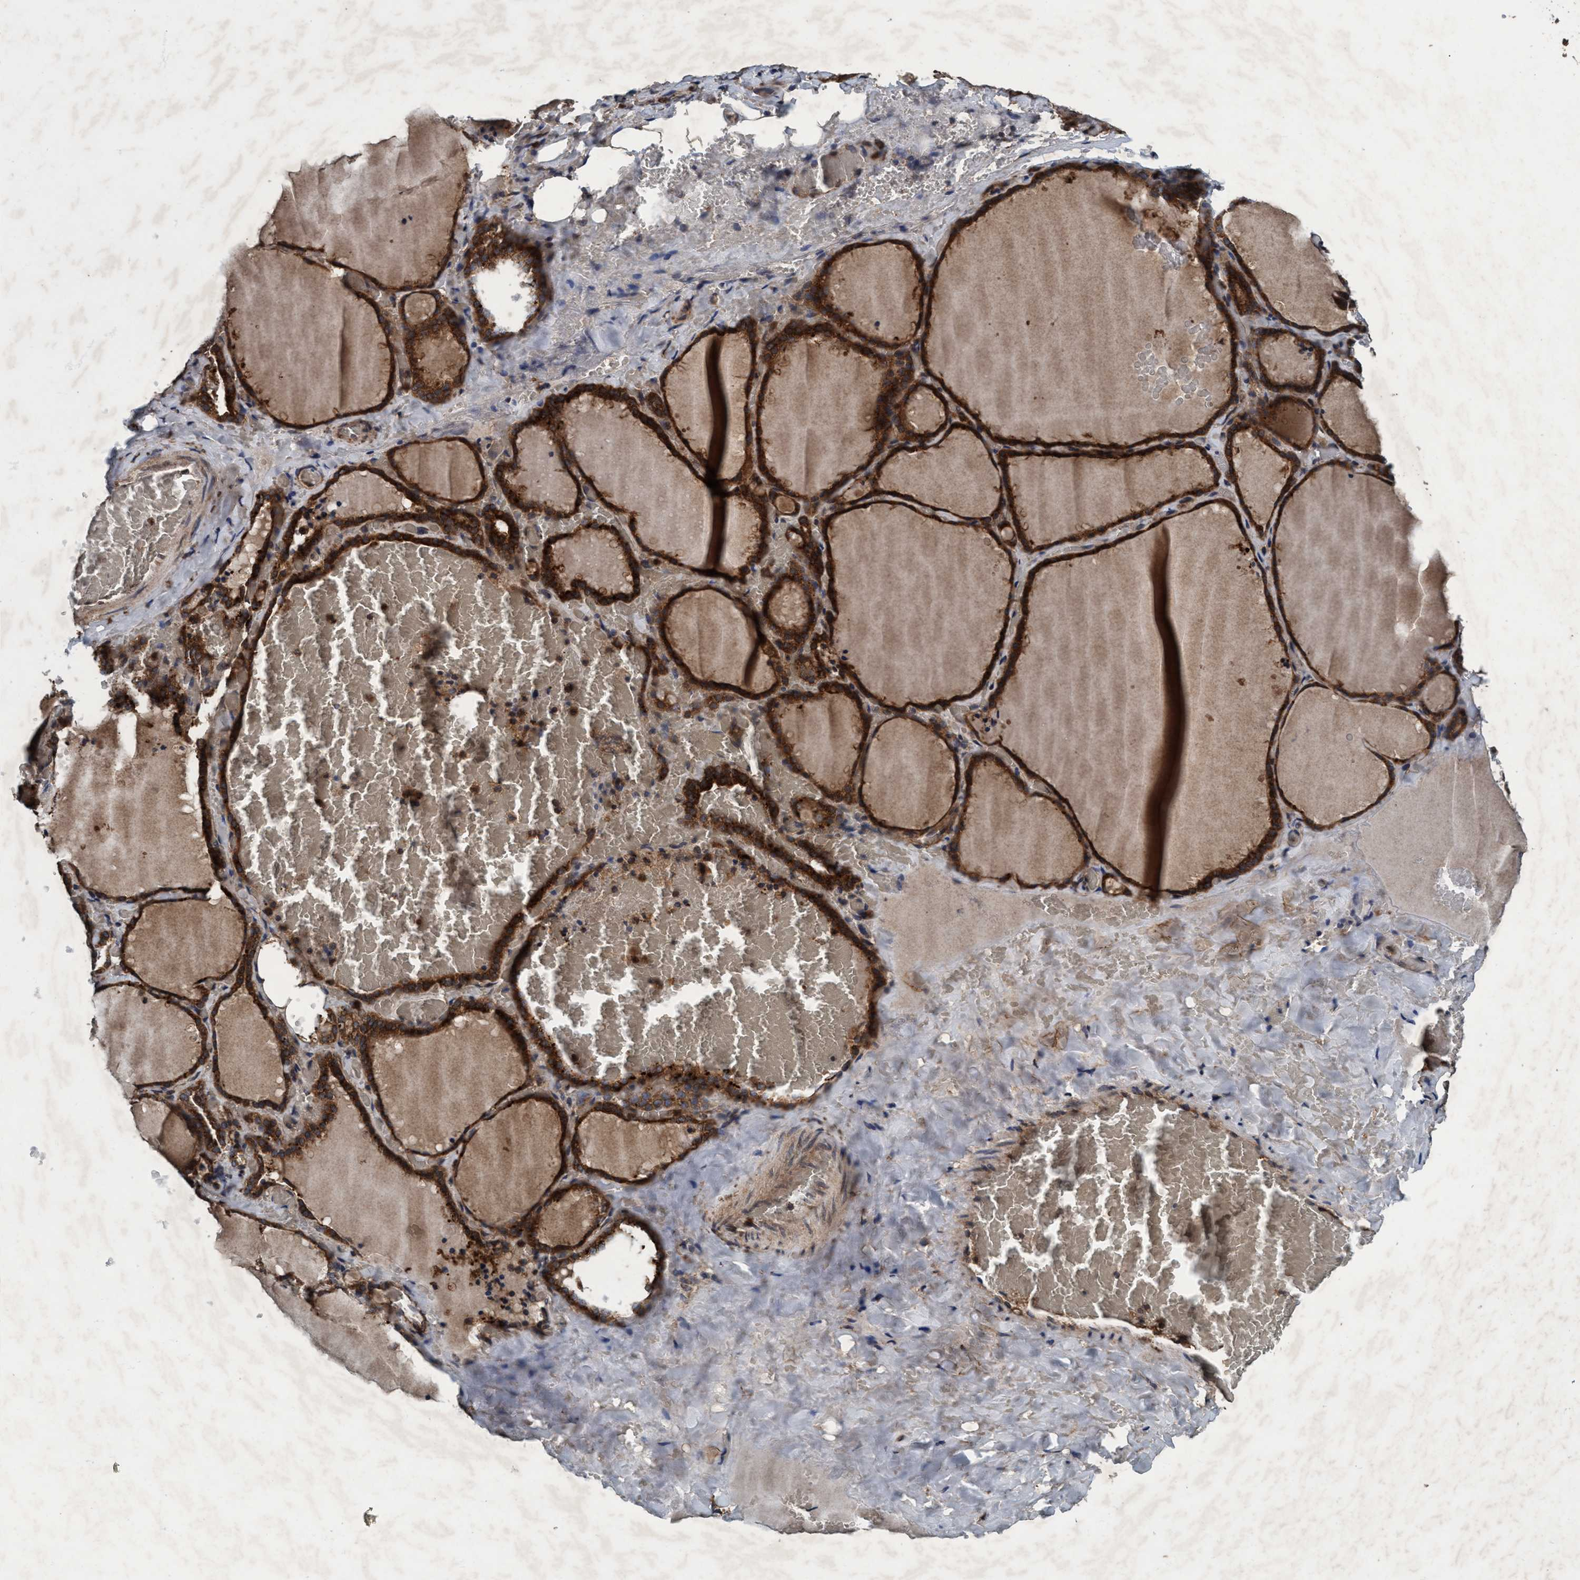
{"staining": {"intensity": "strong", "quantity": ">75%", "location": "cytoplasmic/membranous"}, "tissue": "thyroid gland", "cell_type": "Glandular cells", "image_type": "normal", "snomed": [{"axis": "morphology", "description": "Normal tissue, NOS"}, {"axis": "topography", "description": "Thyroid gland"}], "caption": "A high-resolution photomicrograph shows immunohistochemistry staining of normal thyroid gland, which exhibits strong cytoplasmic/membranous positivity in about >75% of glandular cells.", "gene": "AKT1S1", "patient": {"sex": "female", "age": 22}}